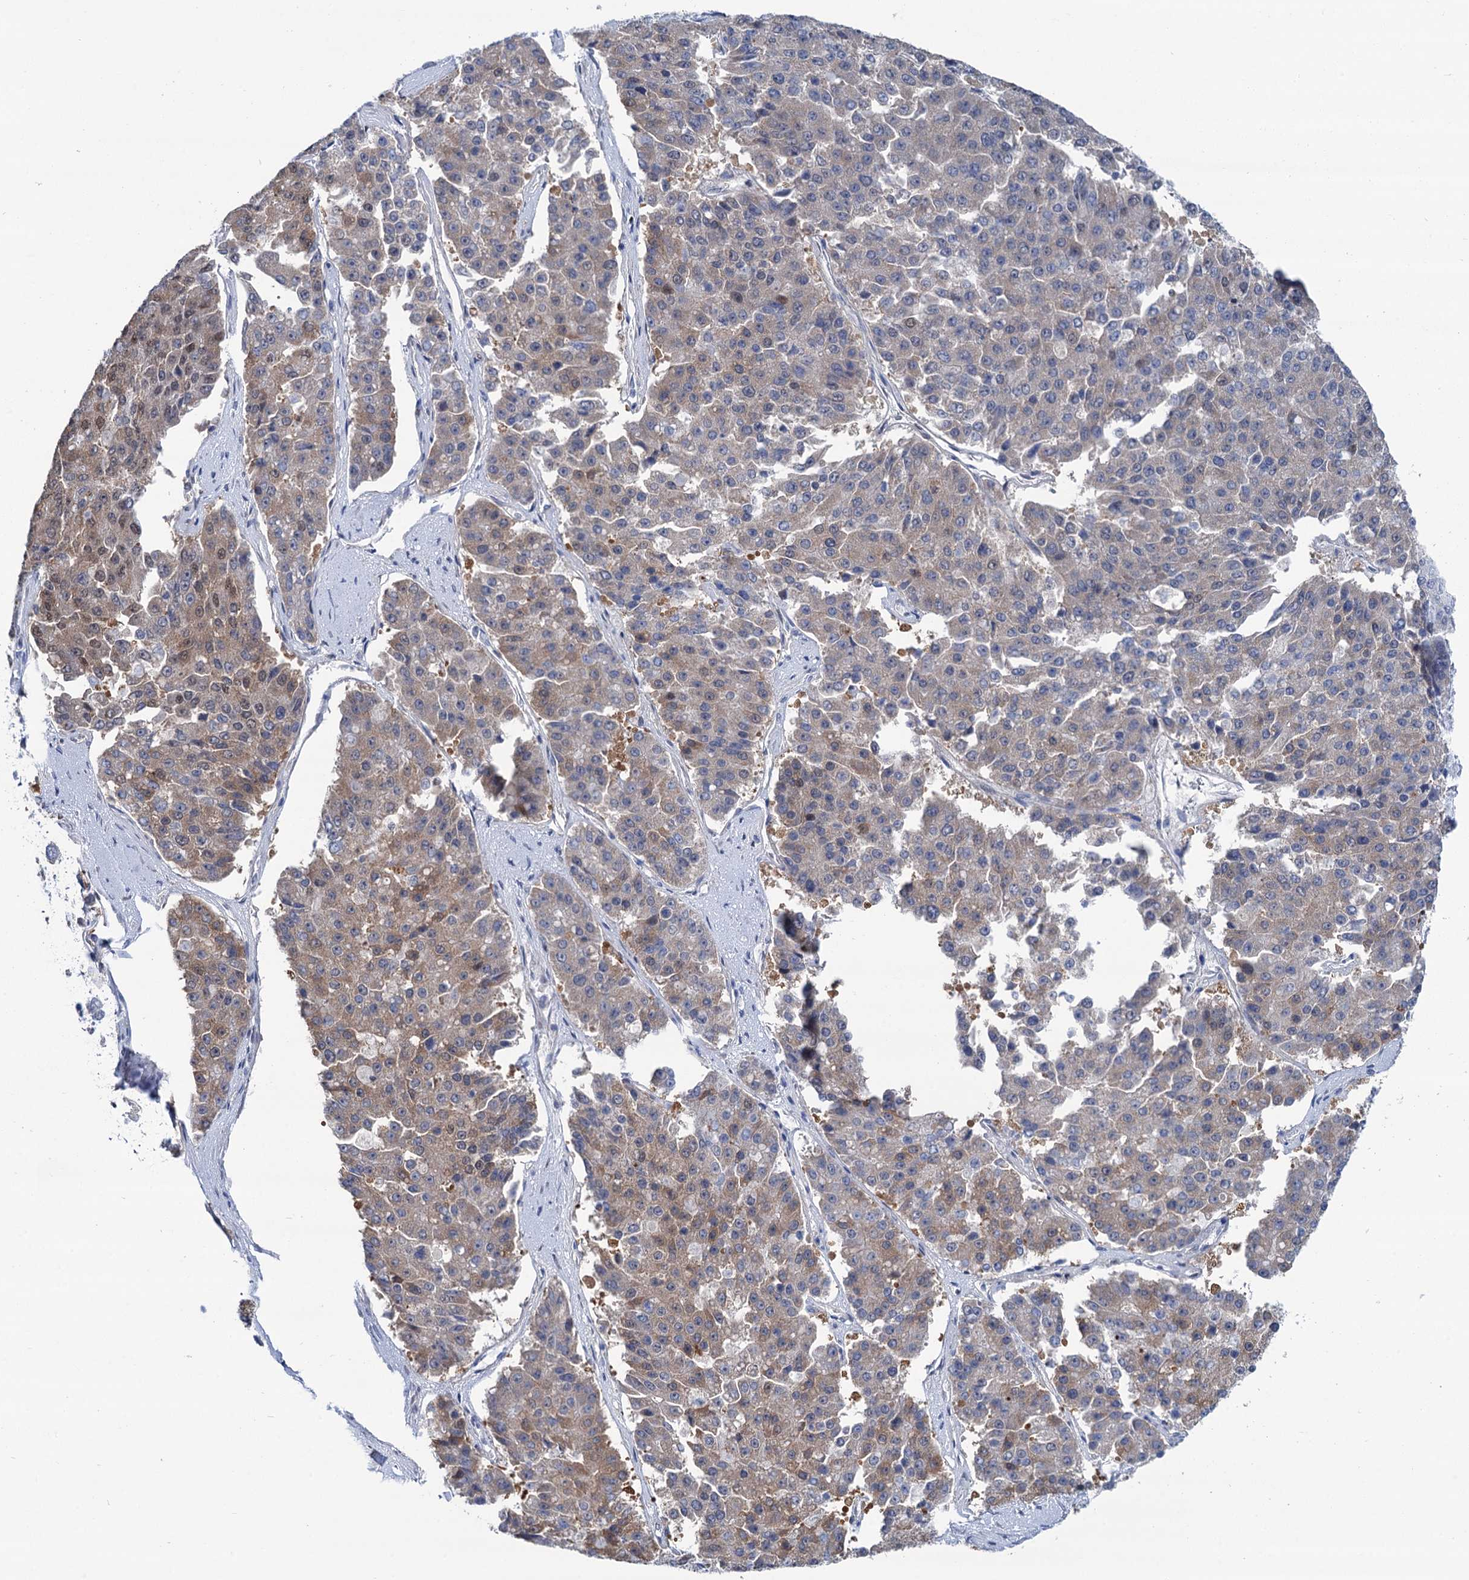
{"staining": {"intensity": "moderate", "quantity": "25%-75%", "location": "cytoplasmic/membranous,nuclear"}, "tissue": "pancreatic cancer", "cell_type": "Tumor cells", "image_type": "cancer", "snomed": [{"axis": "morphology", "description": "Adenocarcinoma, NOS"}, {"axis": "topography", "description": "Pancreas"}], "caption": "Human pancreatic adenocarcinoma stained with a brown dye displays moderate cytoplasmic/membranous and nuclear positive staining in about 25%-75% of tumor cells.", "gene": "SREK1", "patient": {"sex": "male", "age": 50}}